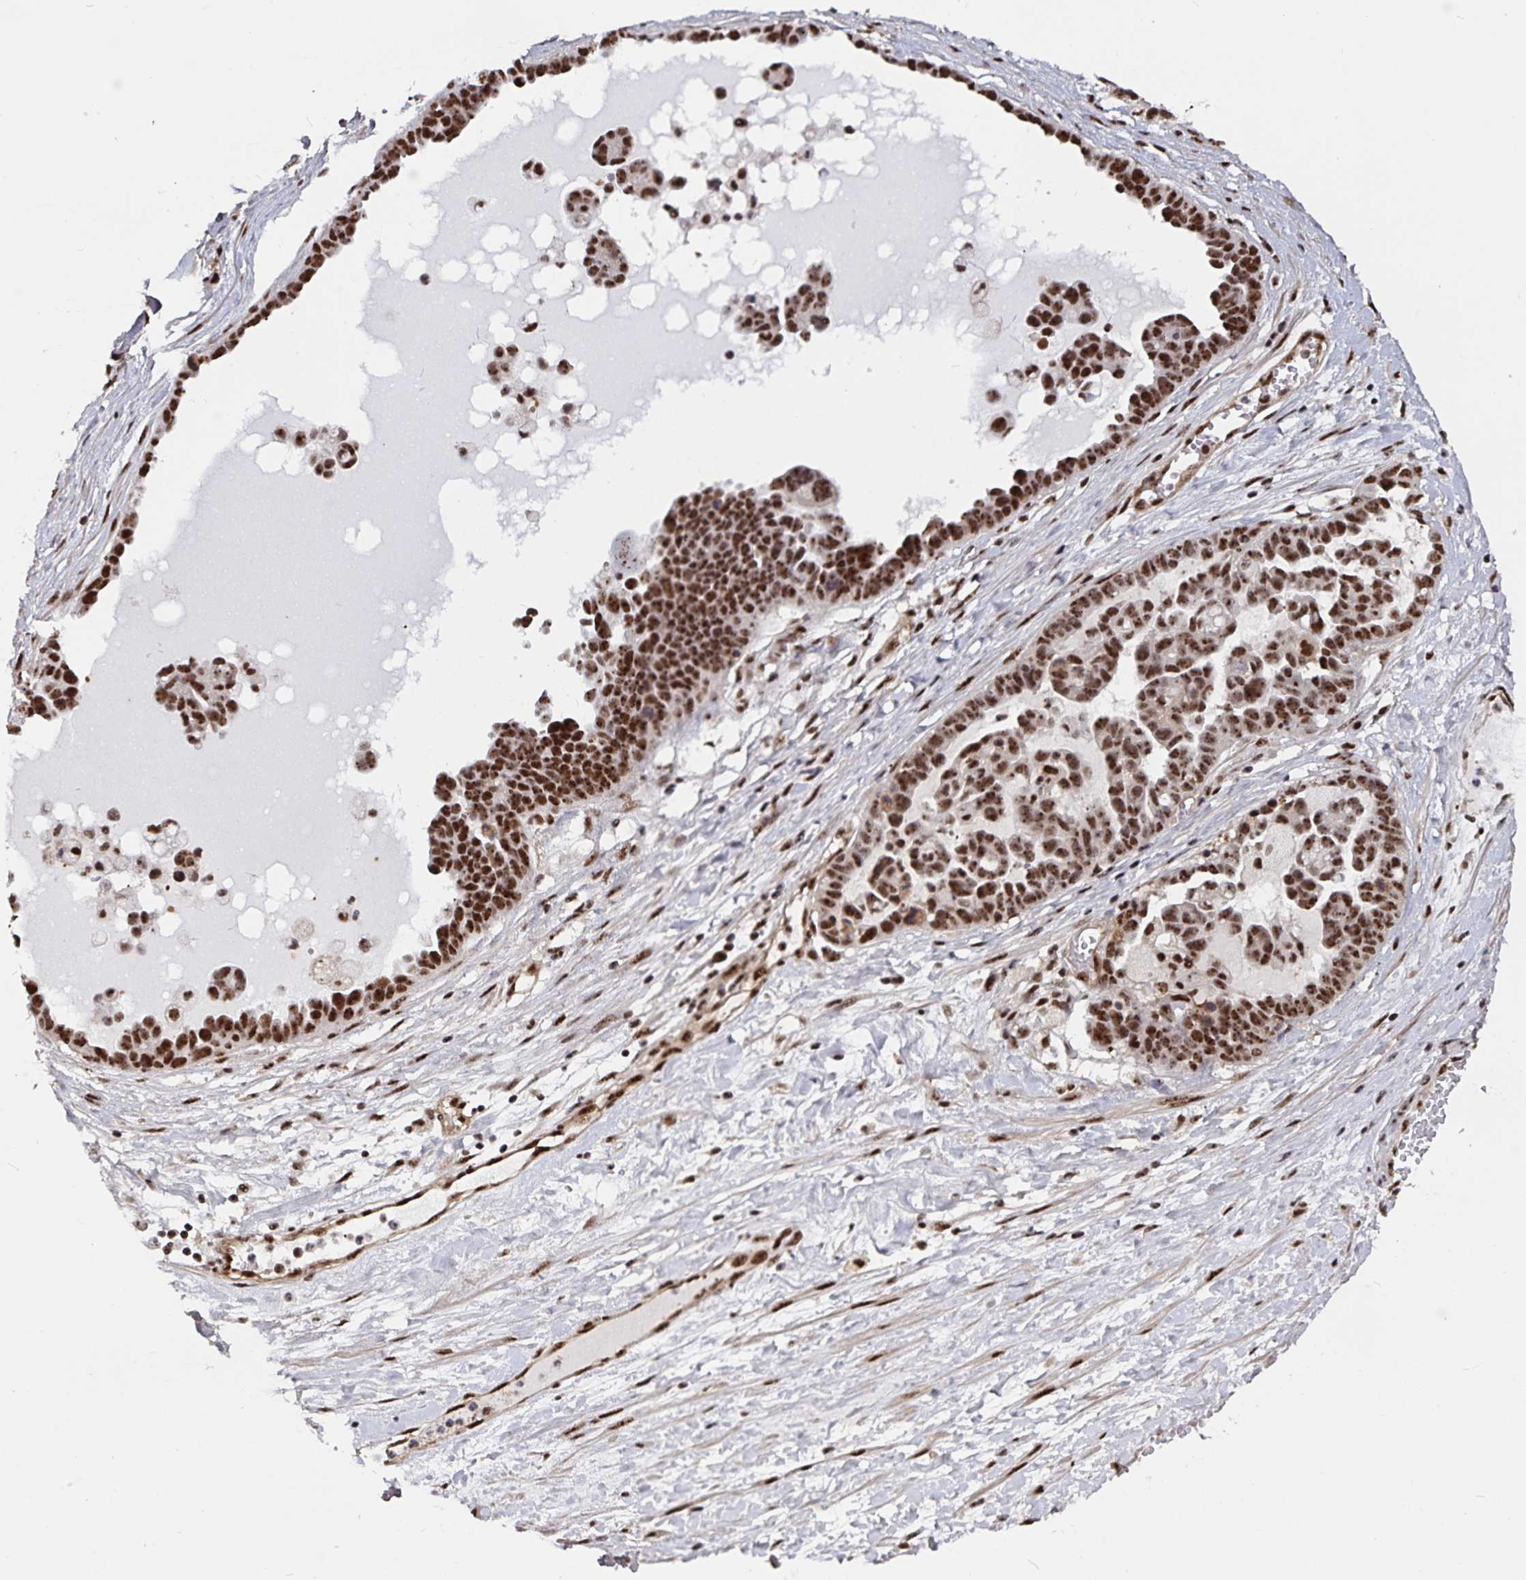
{"staining": {"intensity": "strong", "quantity": ">75%", "location": "nuclear"}, "tissue": "ovarian cancer", "cell_type": "Tumor cells", "image_type": "cancer", "snomed": [{"axis": "morphology", "description": "Cystadenocarcinoma, serous, NOS"}, {"axis": "topography", "description": "Ovary"}], "caption": "DAB immunohistochemical staining of ovarian cancer exhibits strong nuclear protein expression in about >75% of tumor cells.", "gene": "LAS1L", "patient": {"sex": "female", "age": 54}}